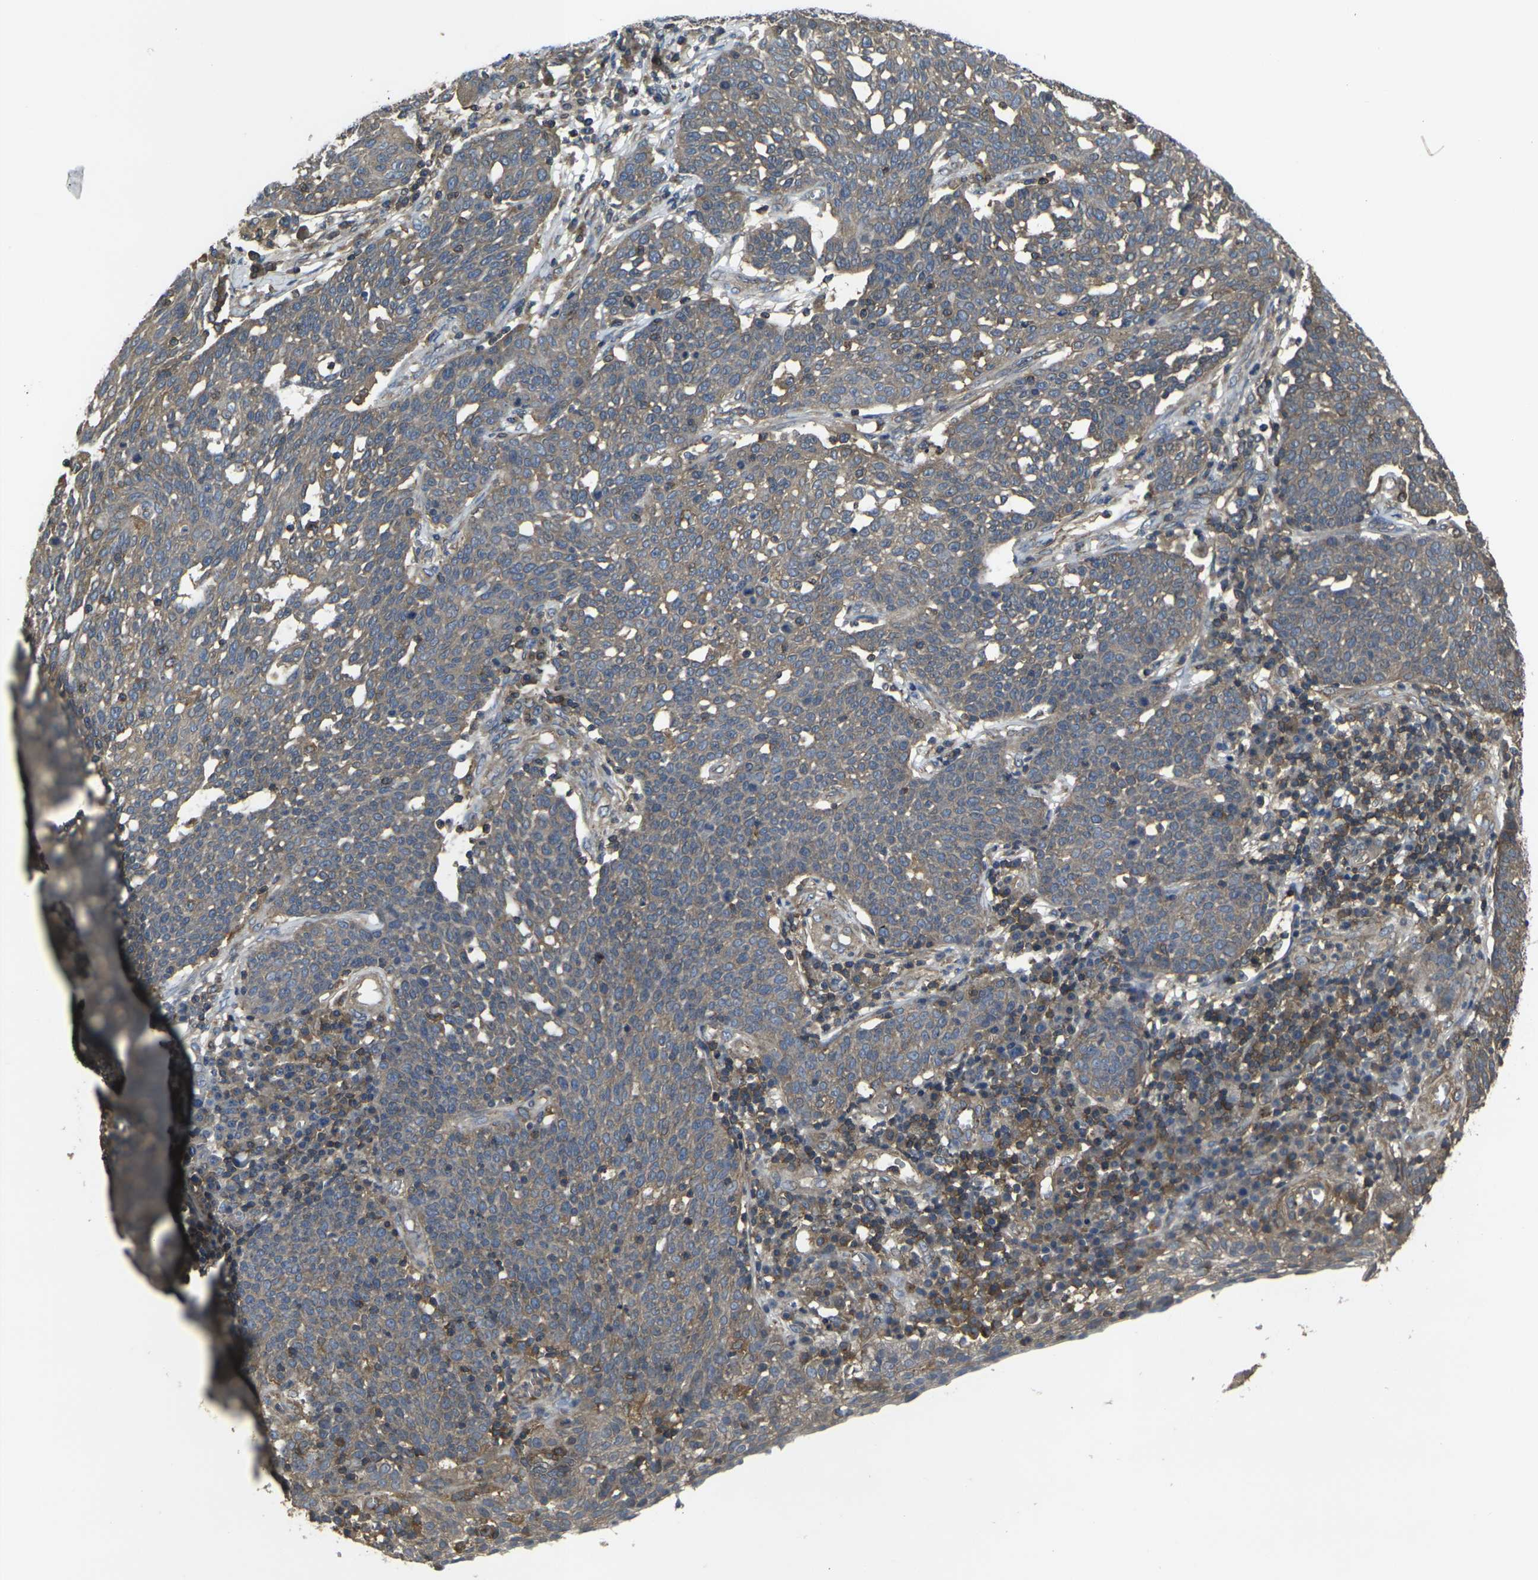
{"staining": {"intensity": "weak", "quantity": ">75%", "location": "cytoplasmic/membranous"}, "tissue": "cervical cancer", "cell_type": "Tumor cells", "image_type": "cancer", "snomed": [{"axis": "morphology", "description": "Squamous cell carcinoma, NOS"}, {"axis": "topography", "description": "Cervix"}], "caption": "Squamous cell carcinoma (cervical) stained for a protein (brown) demonstrates weak cytoplasmic/membranous positive expression in about >75% of tumor cells.", "gene": "PRKACB", "patient": {"sex": "female", "age": 34}}